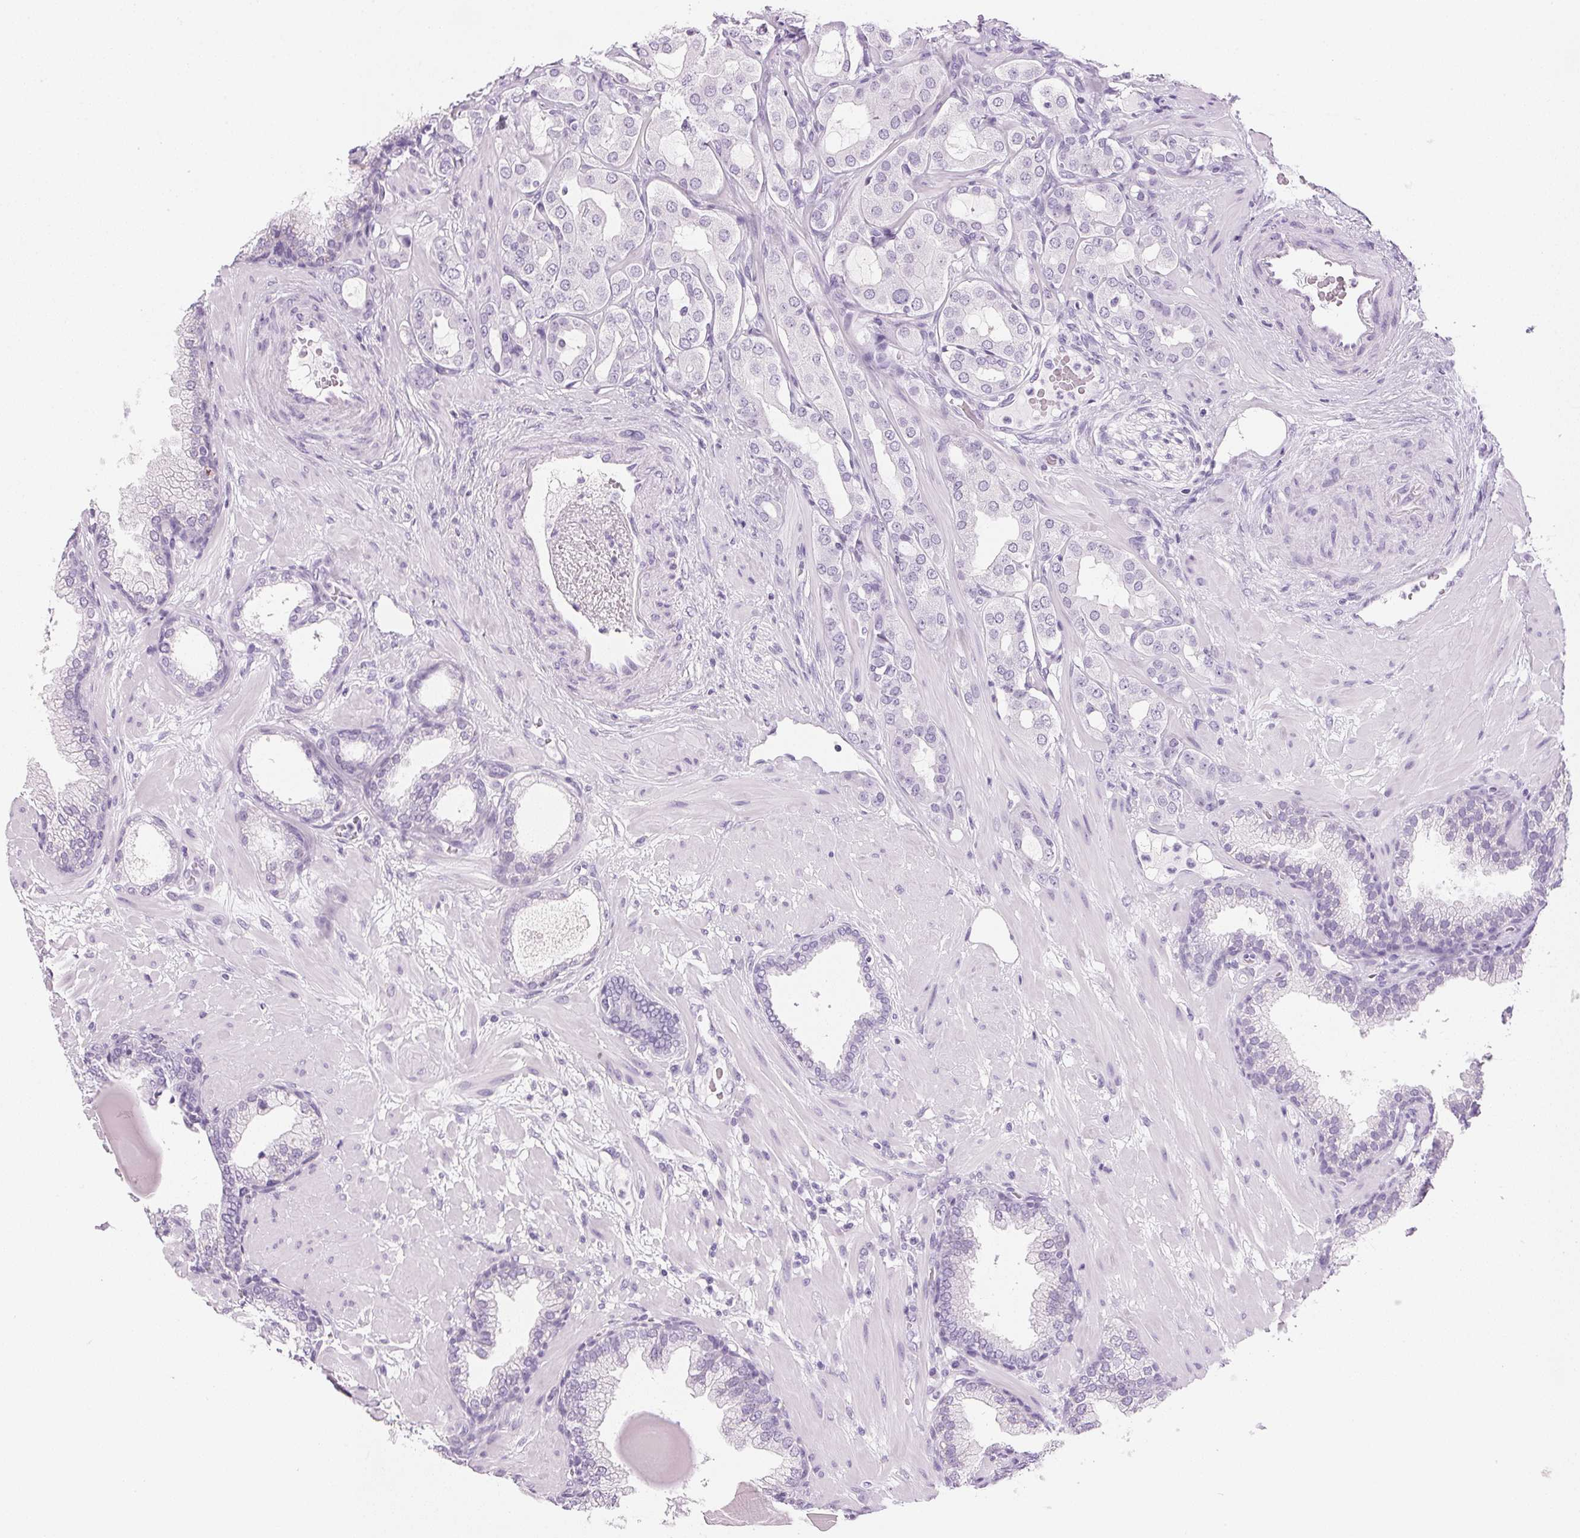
{"staining": {"intensity": "negative", "quantity": "none", "location": "none"}, "tissue": "prostate cancer", "cell_type": "Tumor cells", "image_type": "cancer", "snomed": [{"axis": "morphology", "description": "Adenocarcinoma, Low grade"}, {"axis": "topography", "description": "Prostate"}], "caption": "Human prostate low-grade adenocarcinoma stained for a protein using immunohistochemistry (IHC) displays no expression in tumor cells.", "gene": "IGFBP1", "patient": {"sex": "male", "age": 57}}